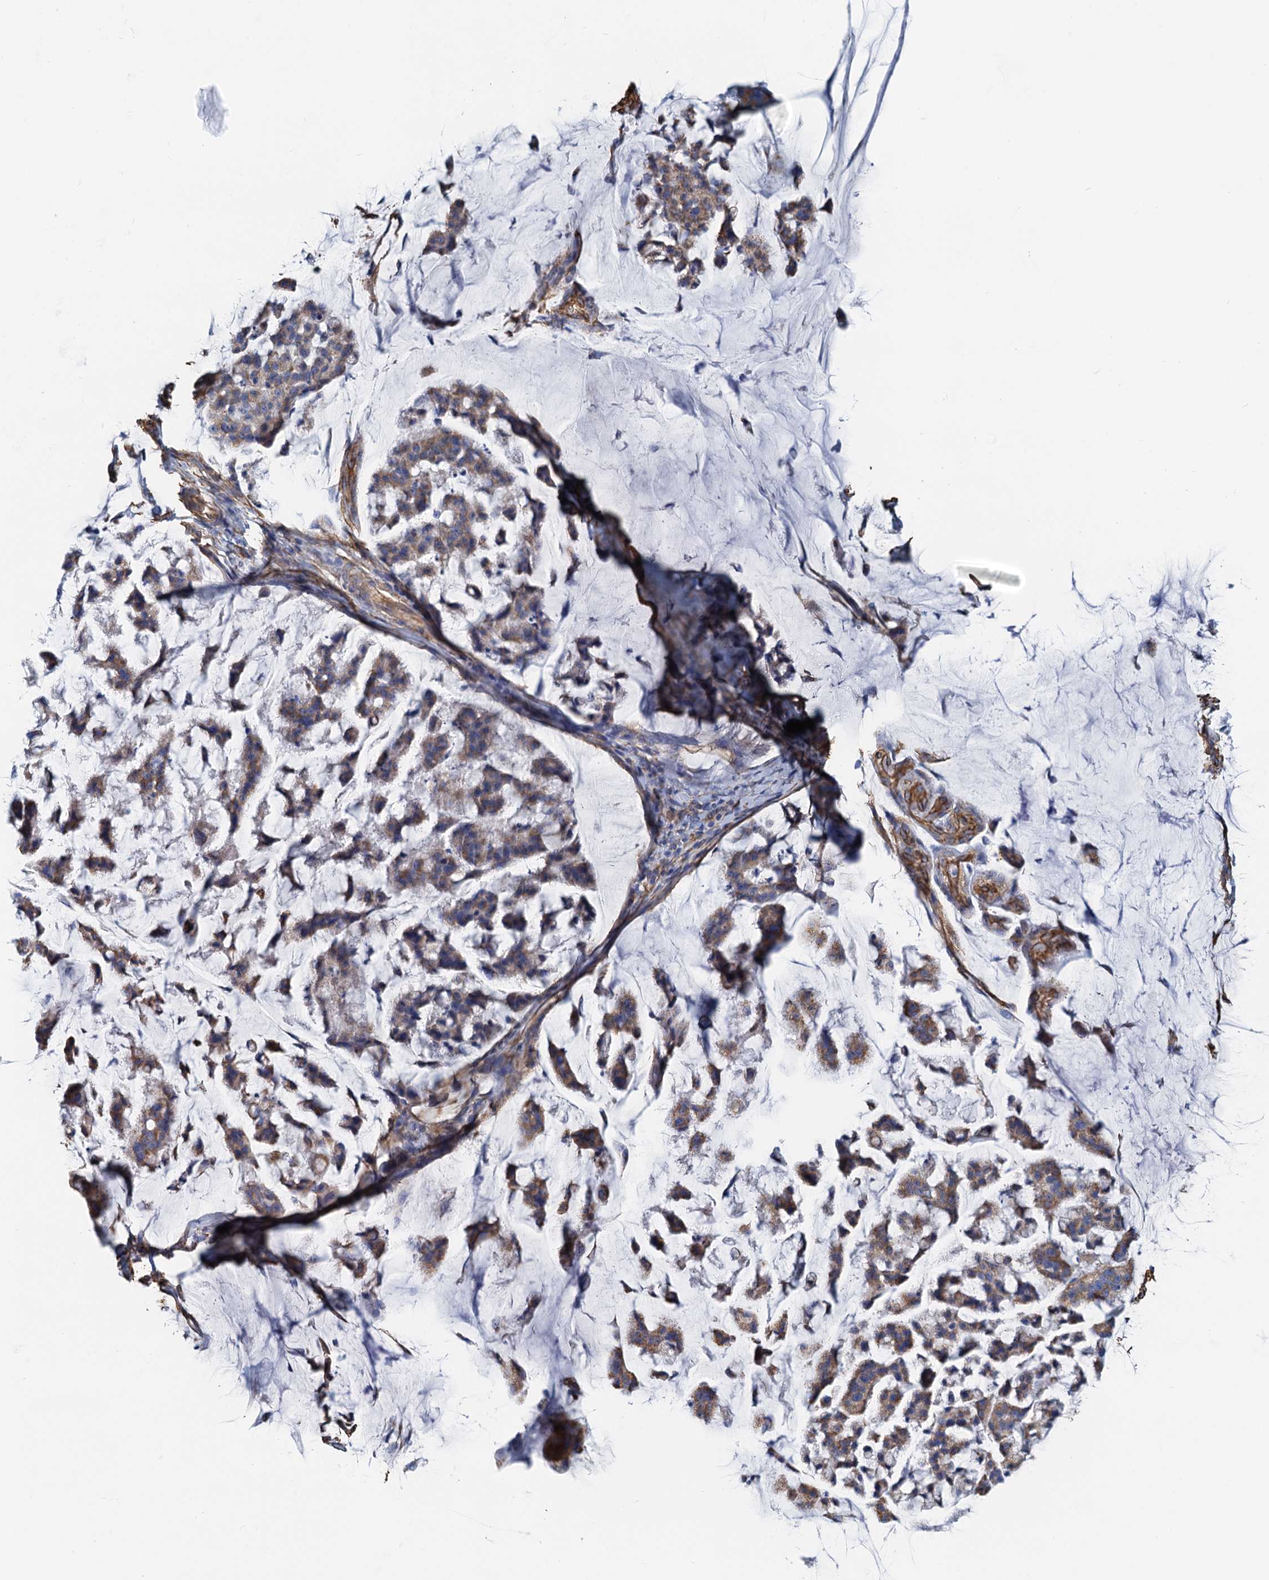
{"staining": {"intensity": "weak", "quantity": ">75%", "location": "cytoplasmic/membranous"}, "tissue": "stomach cancer", "cell_type": "Tumor cells", "image_type": "cancer", "snomed": [{"axis": "morphology", "description": "Adenocarcinoma, NOS"}, {"axis": "topography", "description": "Stomach, lower"}], "caption": "Stomach cancer stained for a protein demonstrates weak cytoplasmic/membranous positivity in tumor cells. The staining was performed using DAB (3,3'-diaminobenzidine), with brown indicating positive protein expression. Nuclei are stained blue with hematoxylin.", "gene": "DGKG", "patient": {"sex": "male", "age": 67}}